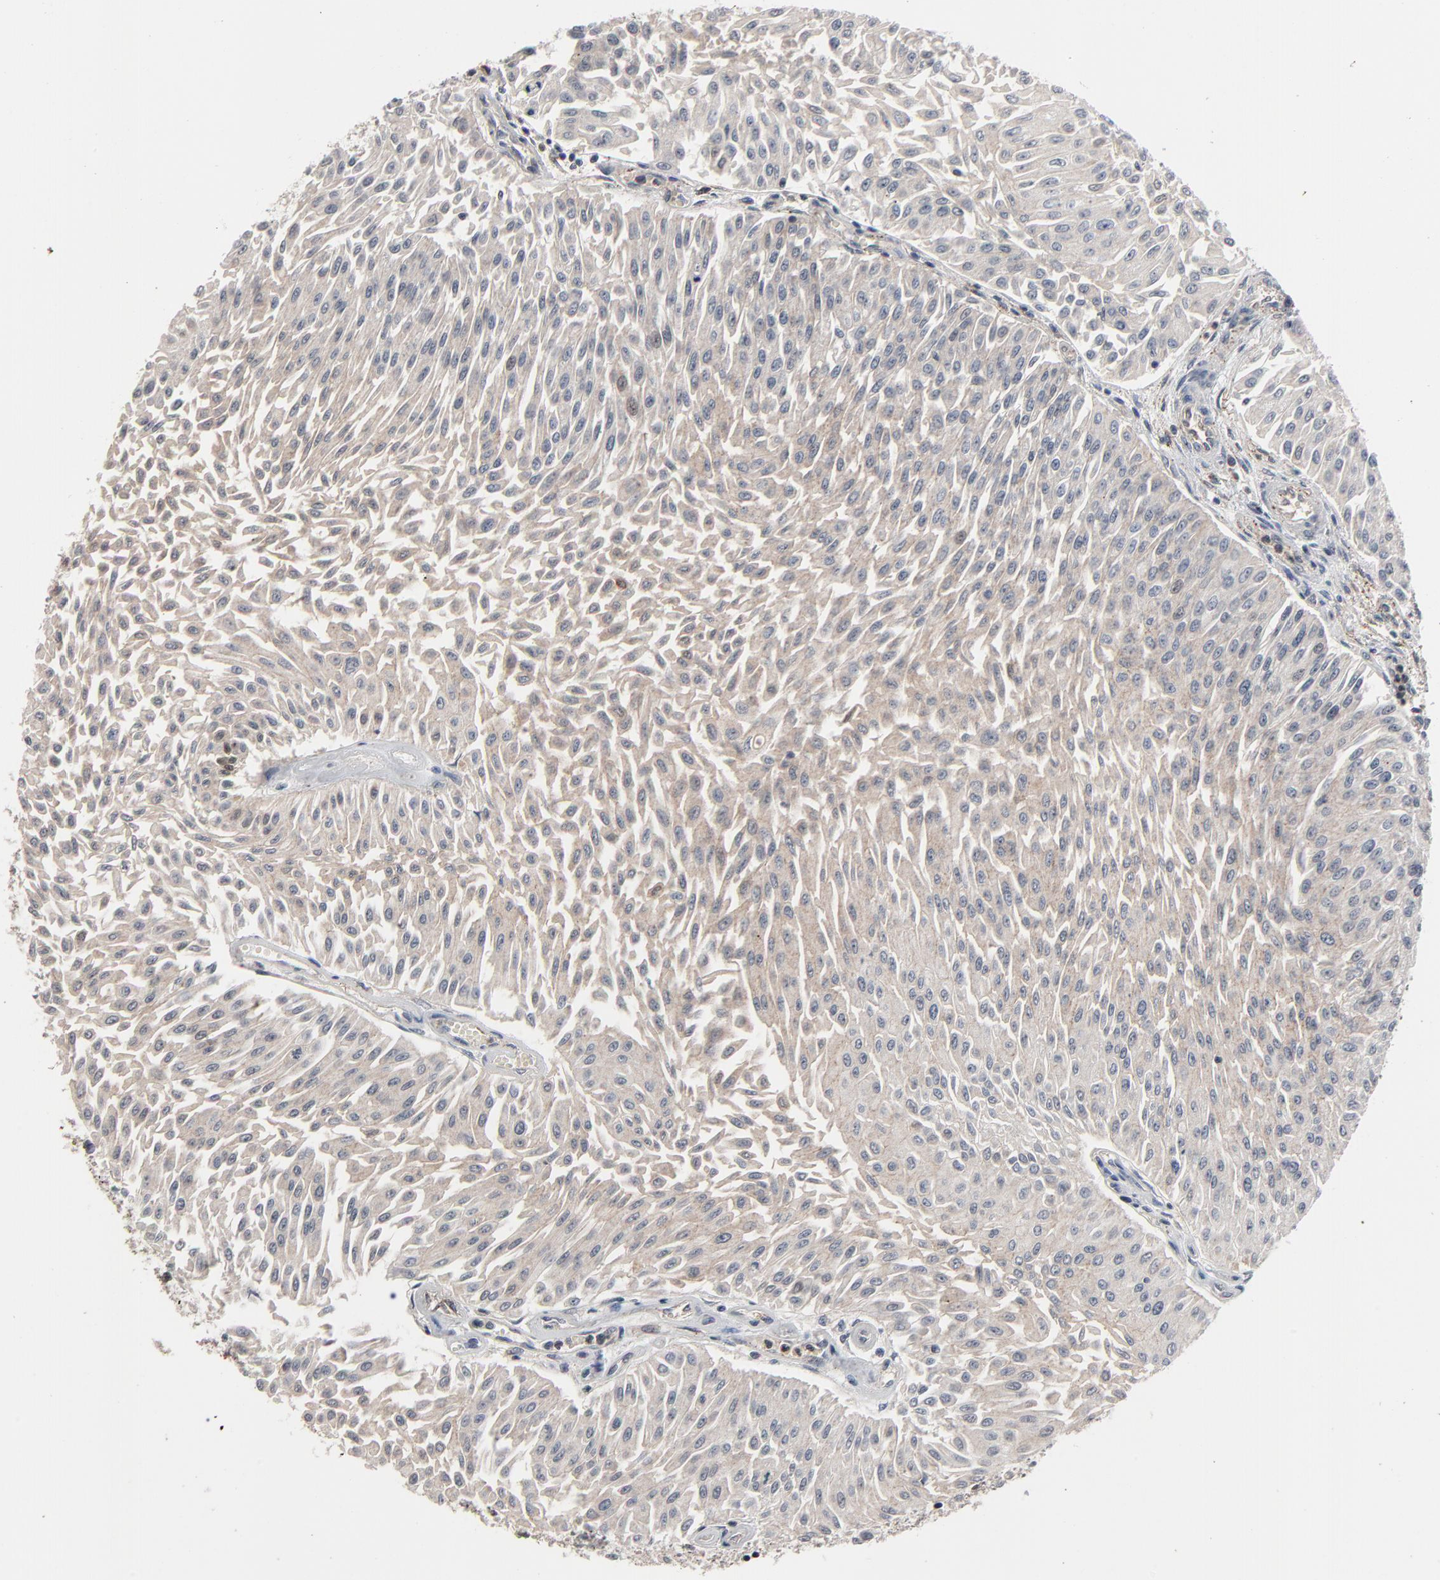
{"staining": {"intensity": "strong", "quantity": "25%-75%", "location": "cytoplasmic/membranous,nuclear"}, "tissue": "urothelial cancer", "cell_type": "Tumor cells", "image_type": "cancer", "snomed": [{"axis": "morphology", "description": "Urothelial carcinoma, Low grade"}, {"axis": "topography", "description": "Urinary bladder"}], "caption": "Tumor cells display high levels of strong cytoplasmic/membranous and nuclear positivity in approximately 25%-75% of cells in human urothelial carcinoma (low-grade). (Stains: DAB in brown, nuclei in blue, Microscopy: brightfield microscopy at high magnification).", "gene": "ZNF419", "patient": {"sex": "male", "age": 86}}